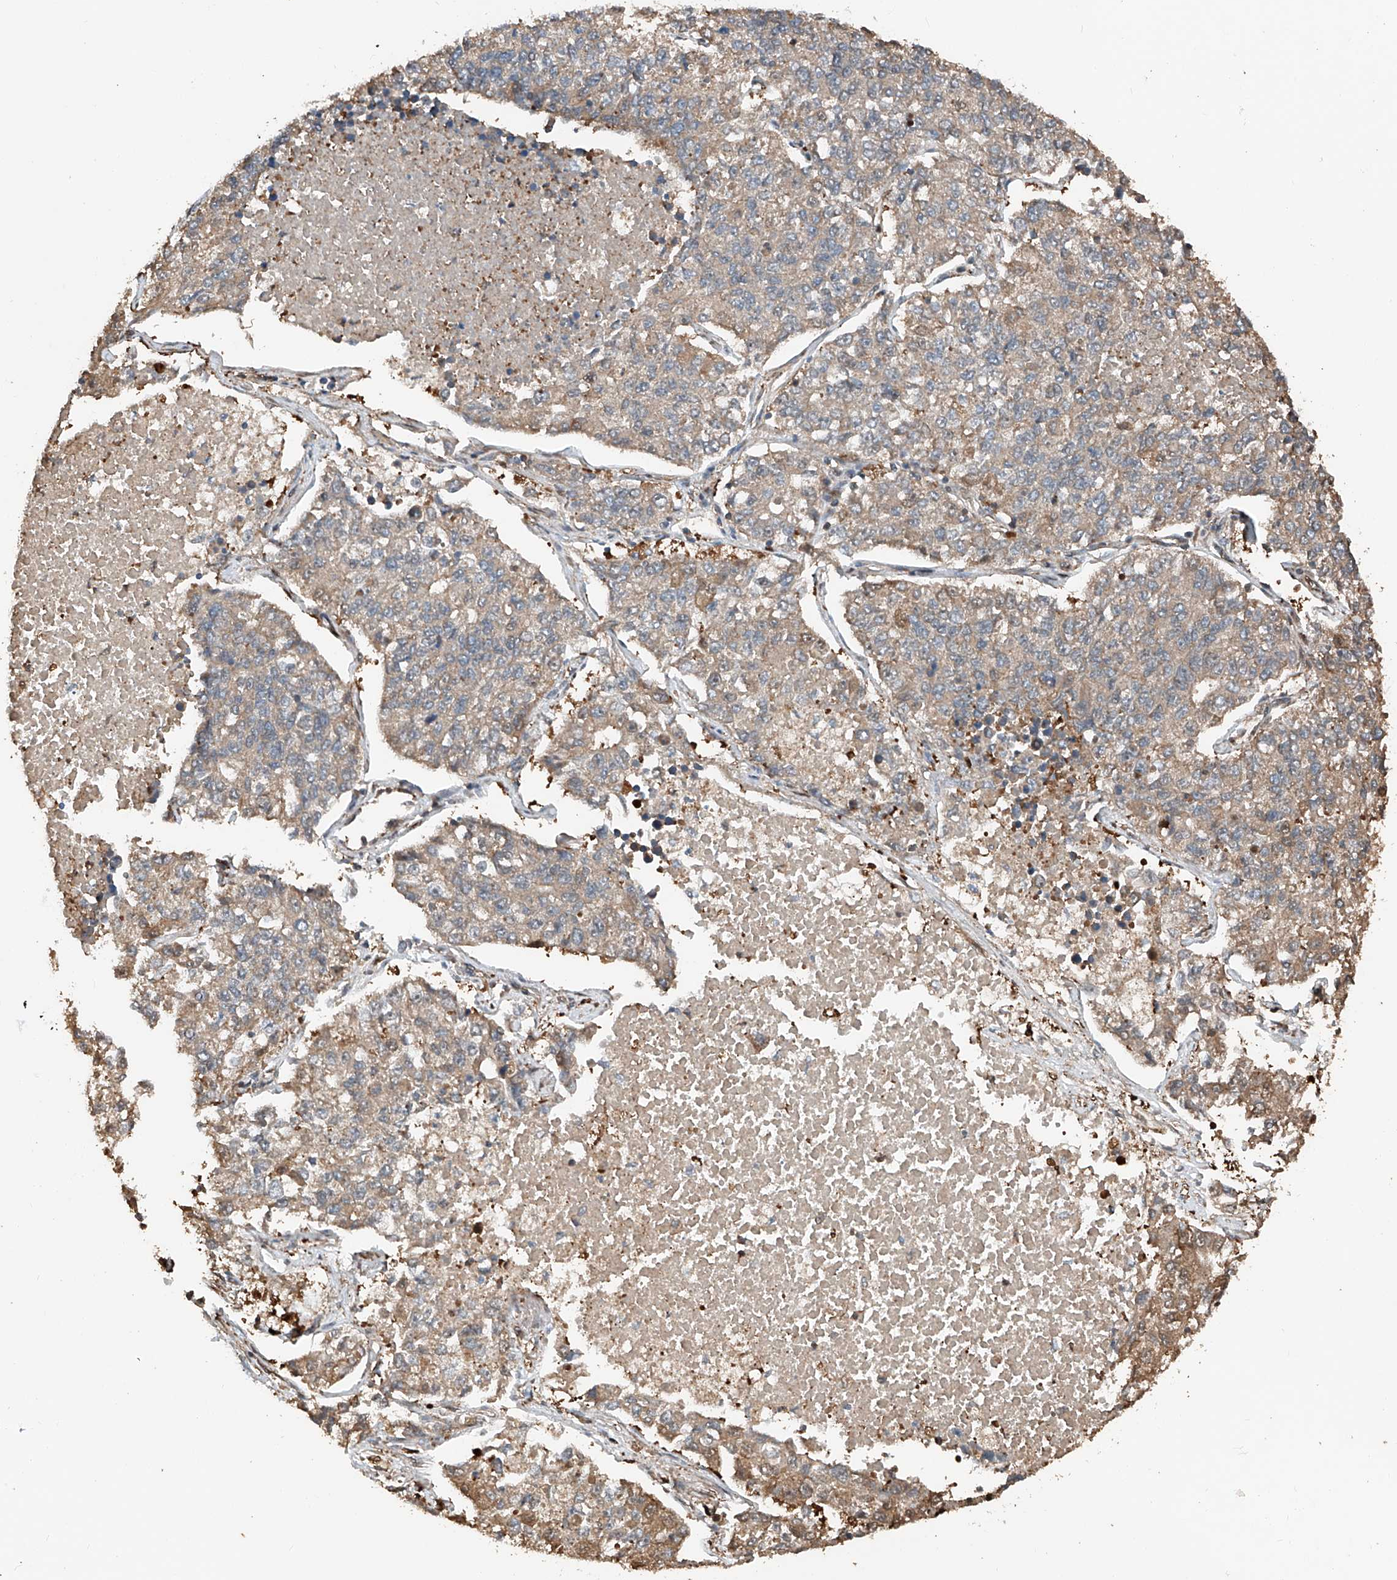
{"staining": {"intensity": "weak", "quantity": "<25%", "location": "cytoplasmic/membranous"}, "tissue": "lung cancer", "cell_type": "Tumor cells", "image_type": "cancer", "snomed": [{"axis": "morphology", "description": "Adenocarcinoma, NOS"}, {"axis": "topography", "description": "Lung"}], "caption": "This is a image of immunohistochemistry (IHC) staining of adenocarcinoma (lung), which shows no staining in tumor cells.", "gene": "RMND1", "patient": {"sex": "male", "age": 49}}